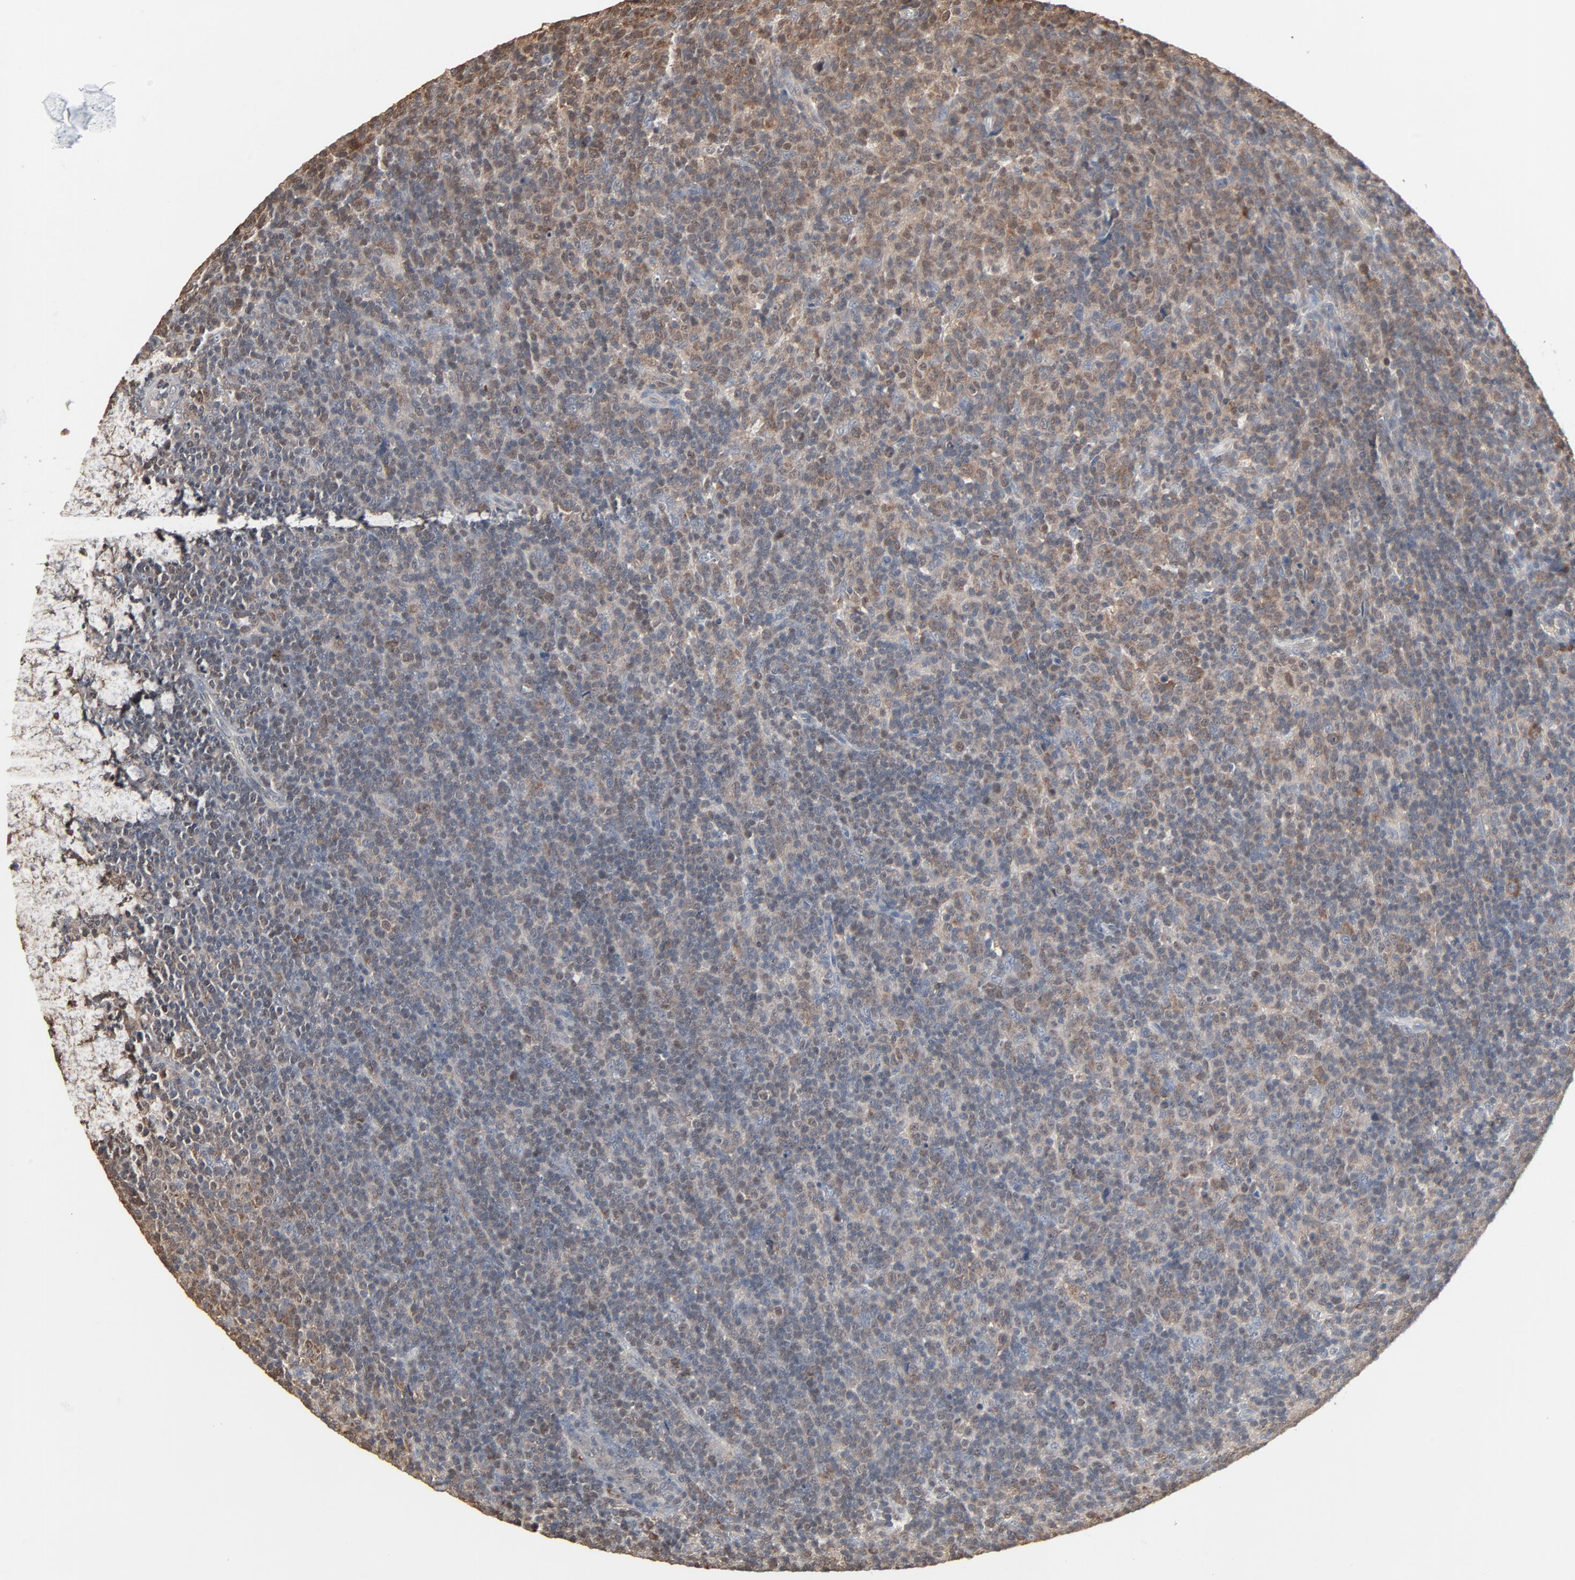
{"staining": {"intensity": "weak", "quantity": "25%-75%", "location": "cytoplasmic/membranous,nuclear"}, "tissue": "lymphoma", "cell_type": "Tumor cells", "image_type": "cancer", "snomed": [{"axis": "morphology", "description": "Malignant lymphoma, non-Hodgkin's type, Low grade"}, {"axis": "topography", "description": "Lymph node"}], "caption": "The micrograph shows a brown stain indicating the presence of a protein in the cytoplasmic/membranous and nuclear of tumor cells in lymphoma.", "gene": "CCT5", "patient": {"sex": "male", "age": 70}}